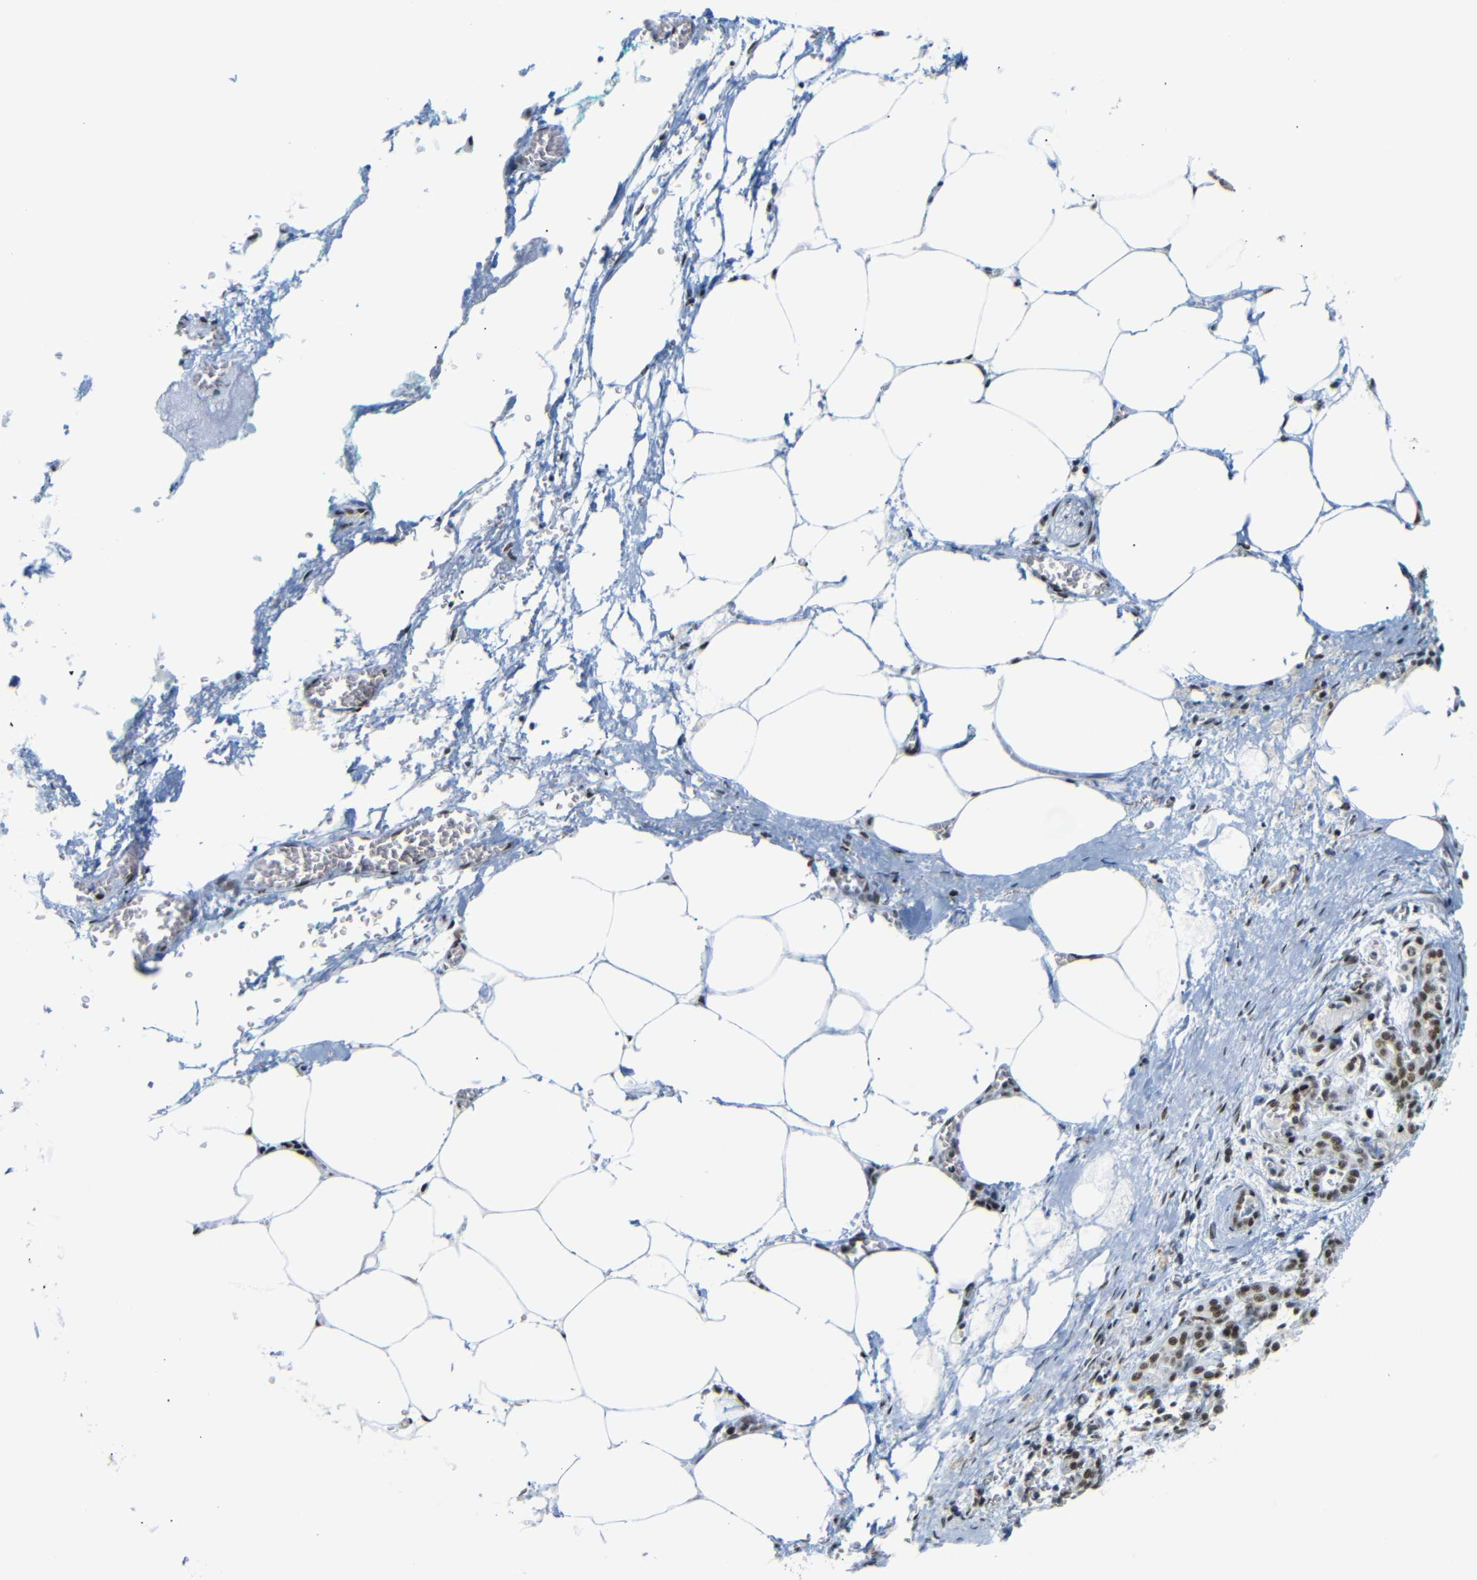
{"staining": {"intensity": "moderate", "quantity": ">75%", "location": "nuclear"}, "tissue": "pancreatic cancer", "cell_type": "Tumor cells", "image_type": "cancer", "snomed": [{"axis": "morphology", "description": "Adenocarcinoma, NOS"}, {"axis": "topography", "description": "Pancreas"}], "caption": "Adenocarcinoma (pancreatic) stained with a protein marker shows moderate staining in tumor cells.", "gene": "TRA2B", "patient": {"sex": "female", "age": 70}}